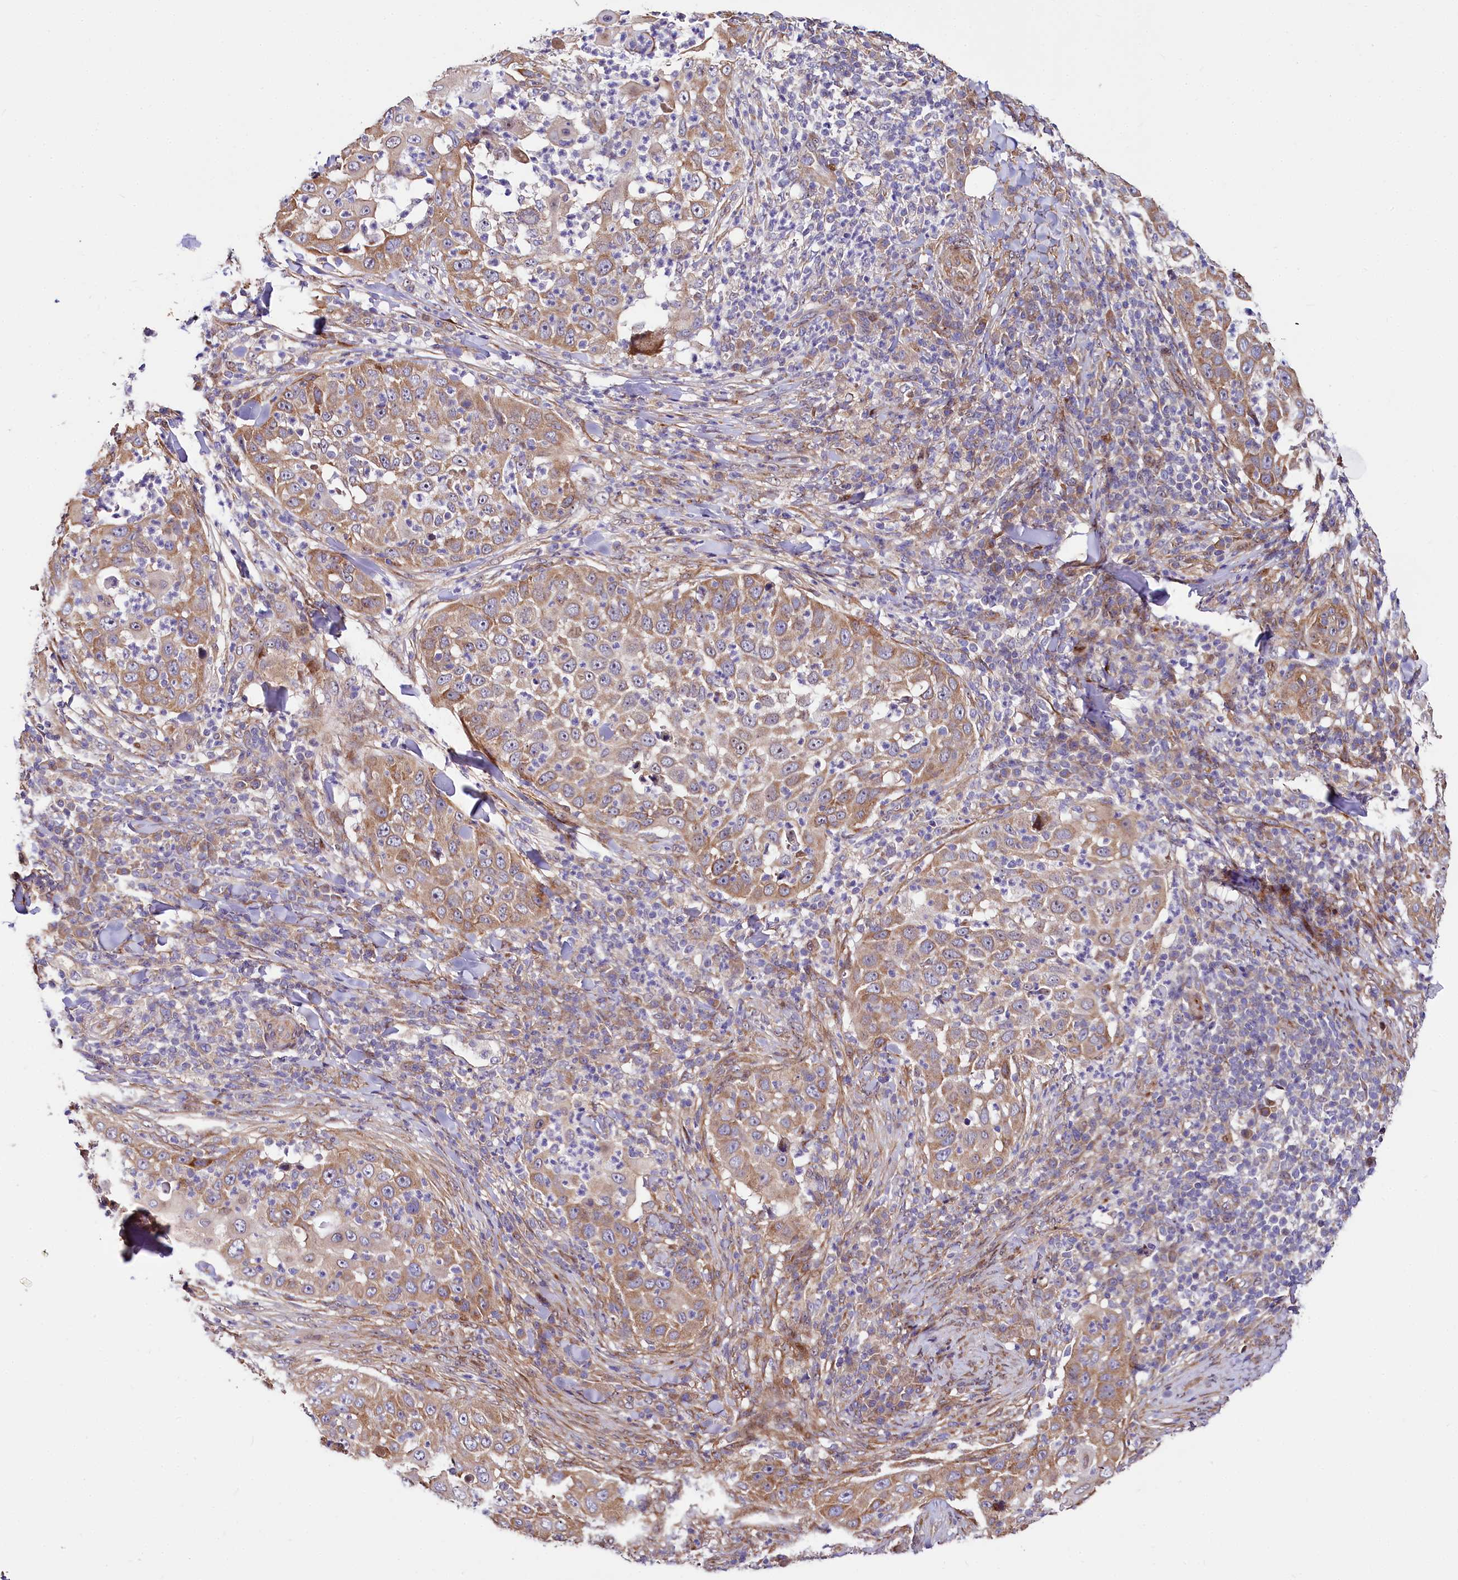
{"staining": {"intensity": "moderate", "quantity": ">75%", "location": "cytoplasmic/membranous"}, "tissue": "skin cancer", "cell_type": "Tumor cells", "image_type": "cancer", "snomed": [{"axis": "morphology", "description": "Squamous cell carcinoma, NOS"}, {"axis": "topography", "description": "Skin"}], "caption": "About >75% of tumor cells in human squamous cell carcinoma (skin) reveal moderate cytoplasmic/membranous protein positivity as visualized by brown immunohistochemical staining.", "gene": "PDZRN3", "patient": {"sex": "female", "age": 44}}